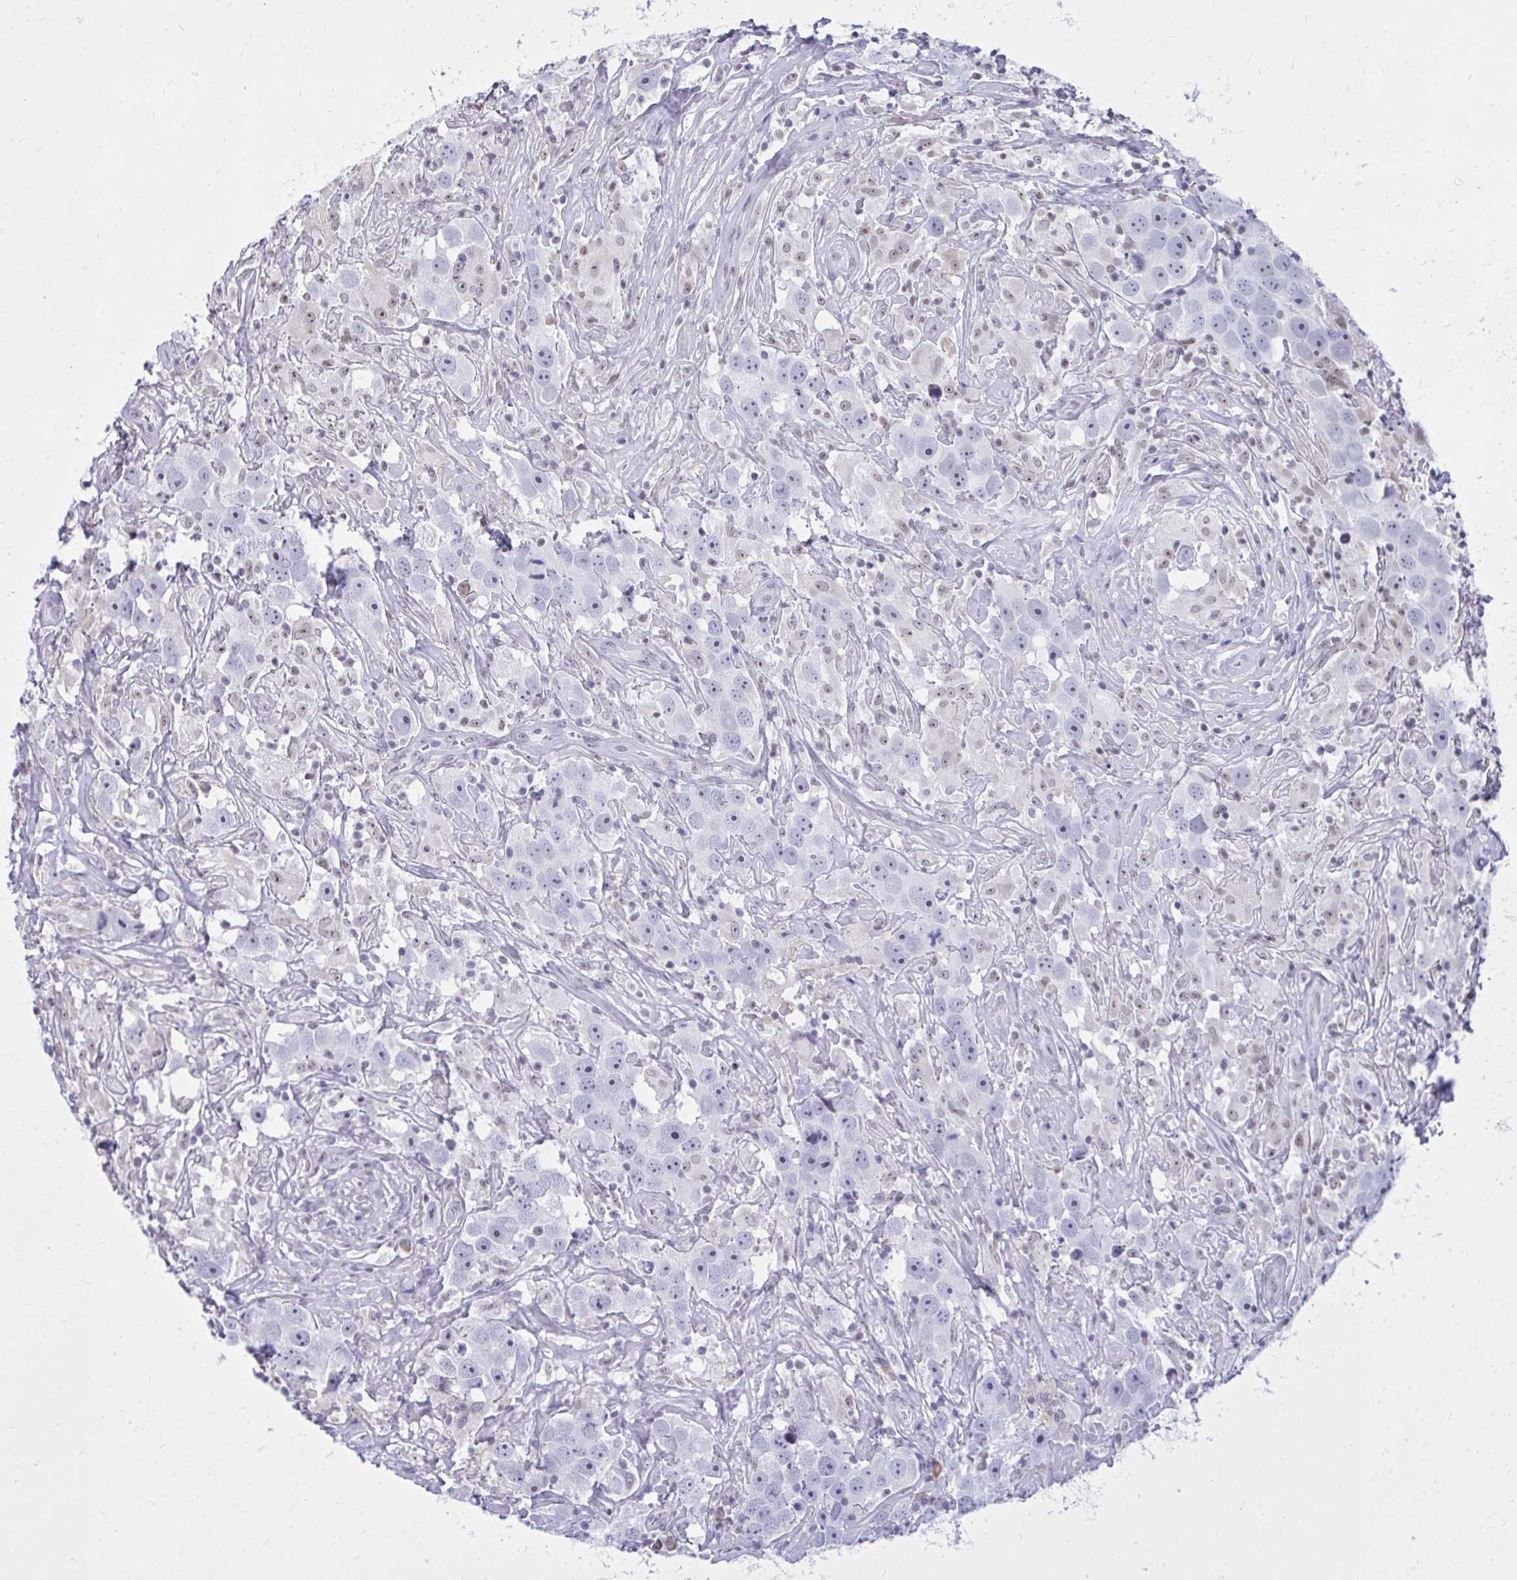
{"staining": {"intensity": "negative", "quantity": "none", "location": "none"}, "tissue": "testis cancer", "cell_type": "Tumor cells", "image_type": "cancer", "snomed": [{"axis": "morphology", "description": "Seminoma, NOS"}, {"axis": "topography", "description": "Testis"}], "caption": "Immunohistochemical staining of human testis seminoma displays no significant staining in tumor cells.", "gene": "PROSER1", "patient": {"sex": "male", "age": 49}}